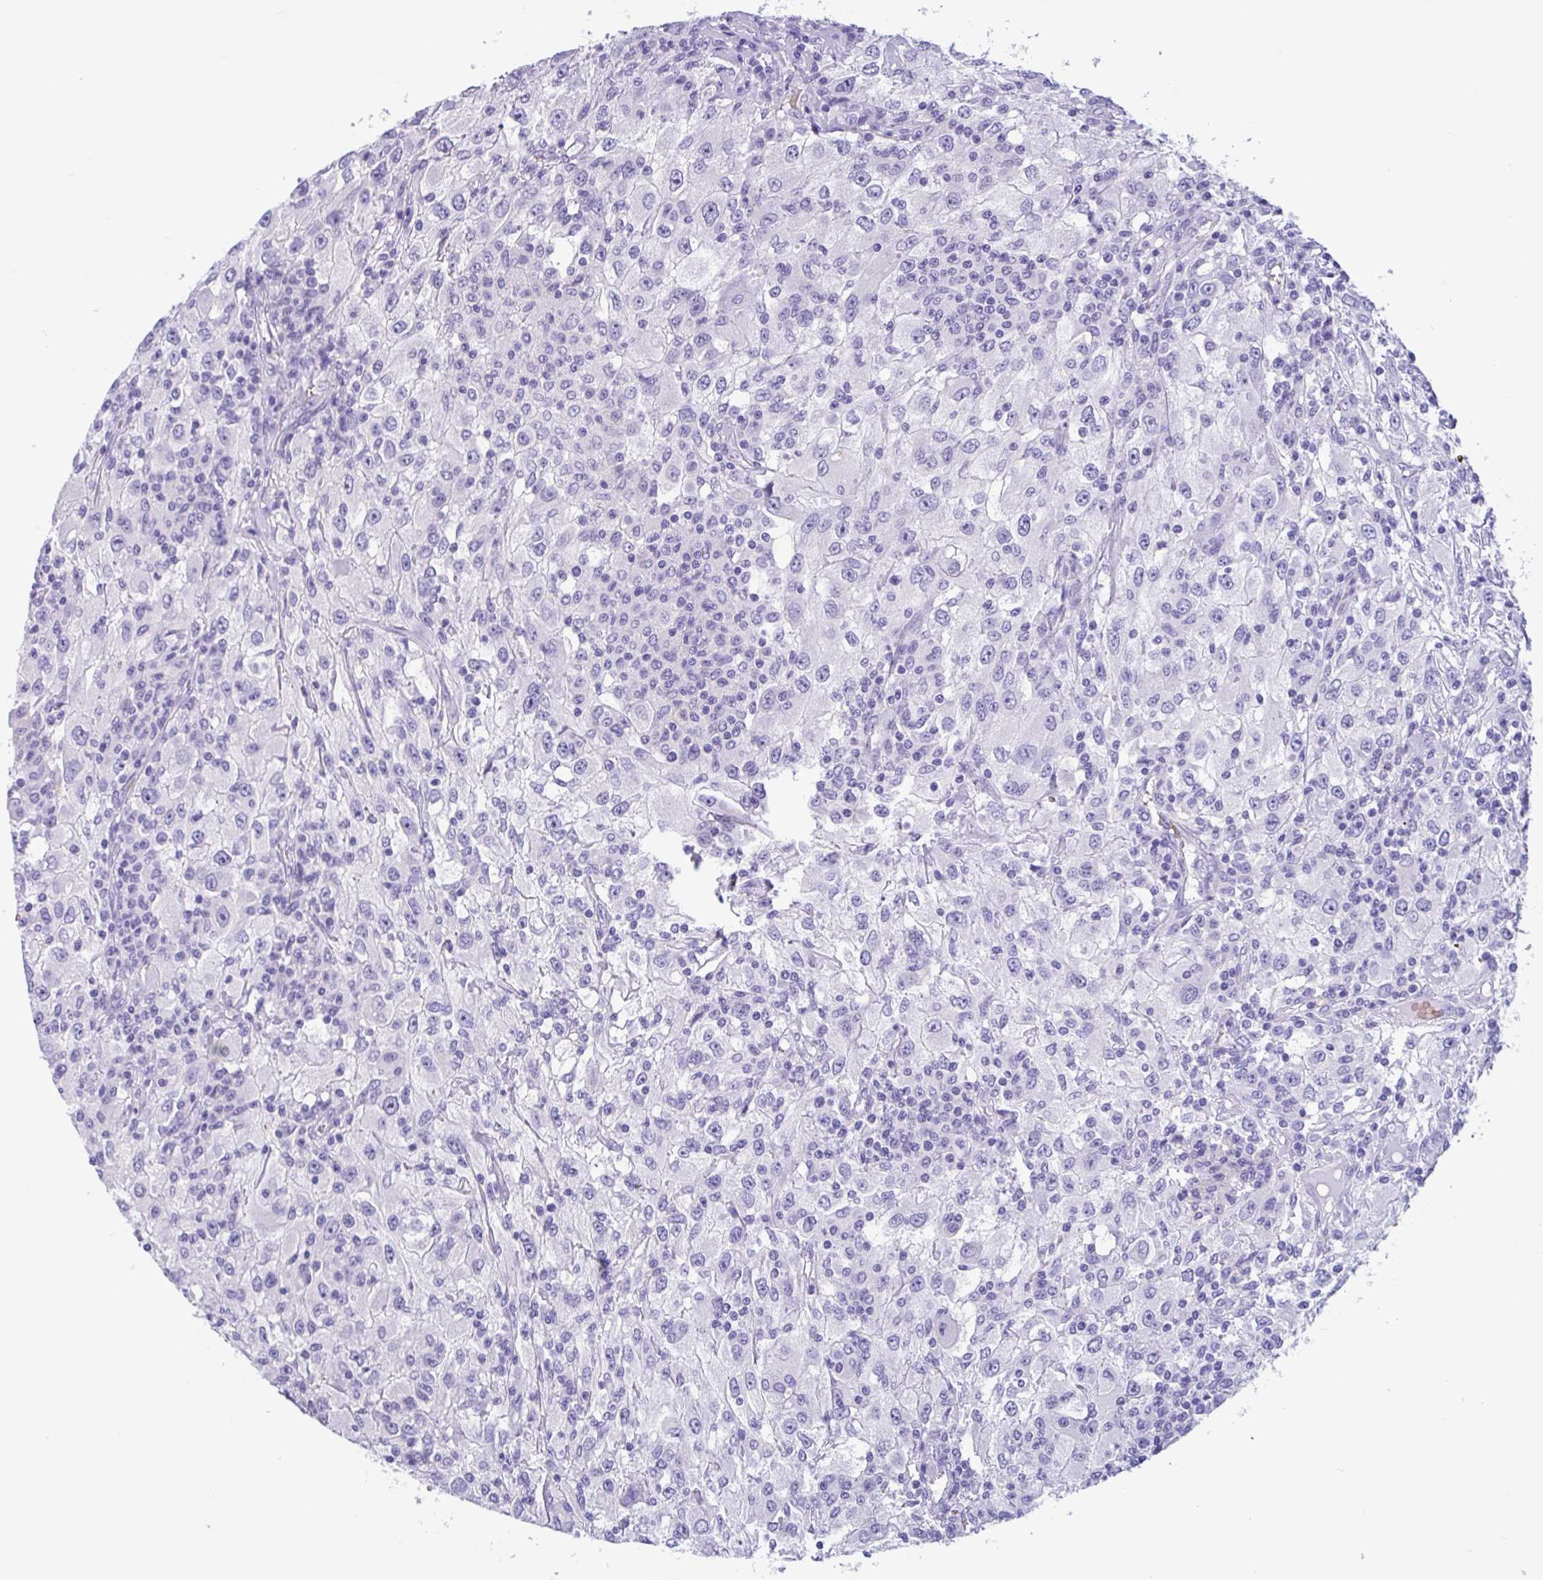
{"staining": {"intensity": "negative", "quantity": "none", "location": "none"}, "tissue": "renal cancer", "cell_type": "Tumor cells", "image_type": "cancer", "snomed": [{"axis": "morphology", "description": "Adenocarcinoma, NOS"}, {"axis": "topography", "description": "Kidney"}], "caption": "This is an immunohistochemistry (IHC) image of human adenocarcinoma (renal). There is no positivity in tumor cells.", "gene": "TMEM79", "patient": {"sex": "female", "age": 67}}